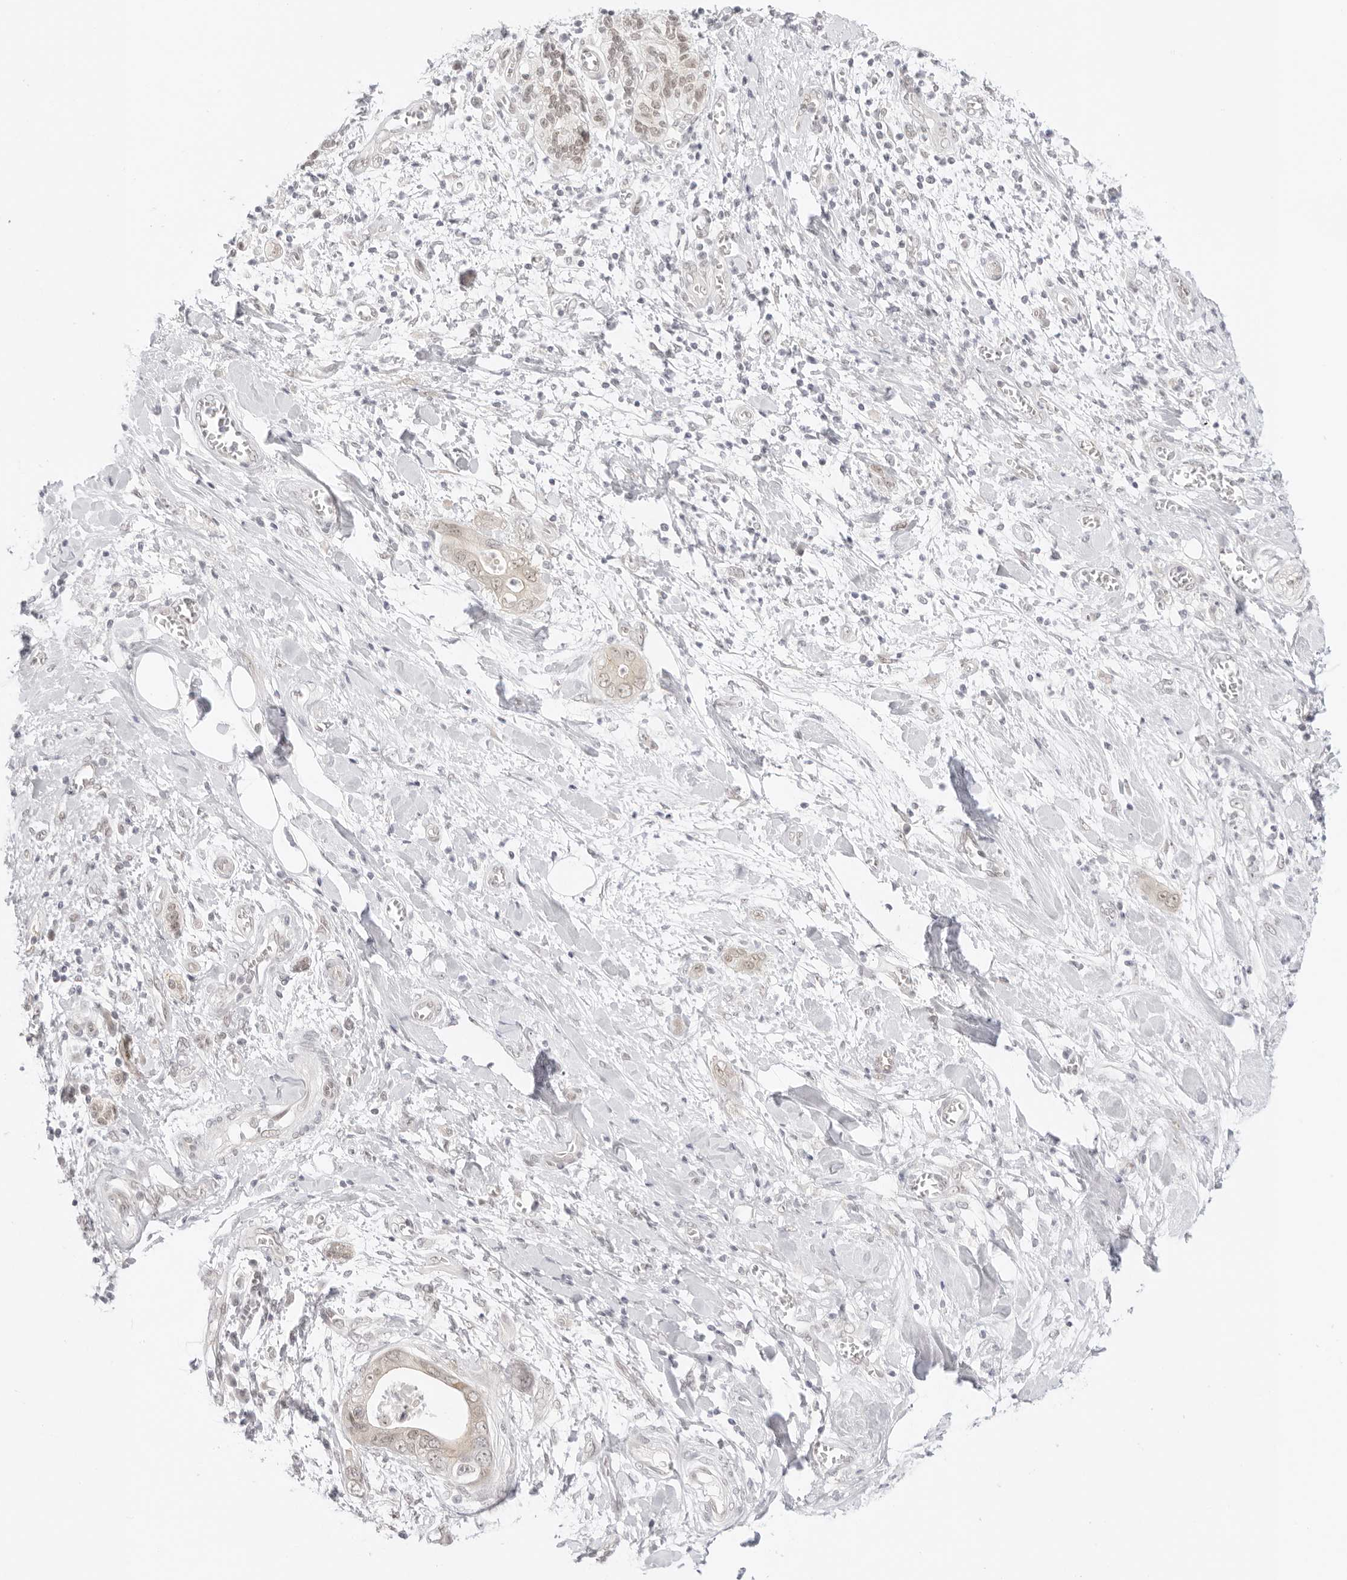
{"staining": {"intensity": "weak", "quantity": "<25%", "location": "cytoplasmic/membranous,nuclear"}, "tissue": "pancreatic cancer", "cell_type": "Tumor cells", "image_type": "cancer", "snomed": [{"axis": "morphology", "description": "Adenocarcinoma, NOS"}, {"axis": "topography", "description": "Pancreas"}], "caption": "Immunohistochemistry (IHC) micrograph of neoplastic tissue: human pancreatic cancer (adenocarcinoma) stained with DAB (3,3'-diaminobenzidine) demonstrates no significant protein positivity in tumor cells. Brightfield microscopy of immunohistochemistry stained with DAB (brown) and hematoxylin (blue), captured at high magnification.", "gene": "MED18", "patient": {"sex": "female", "age": 78}}